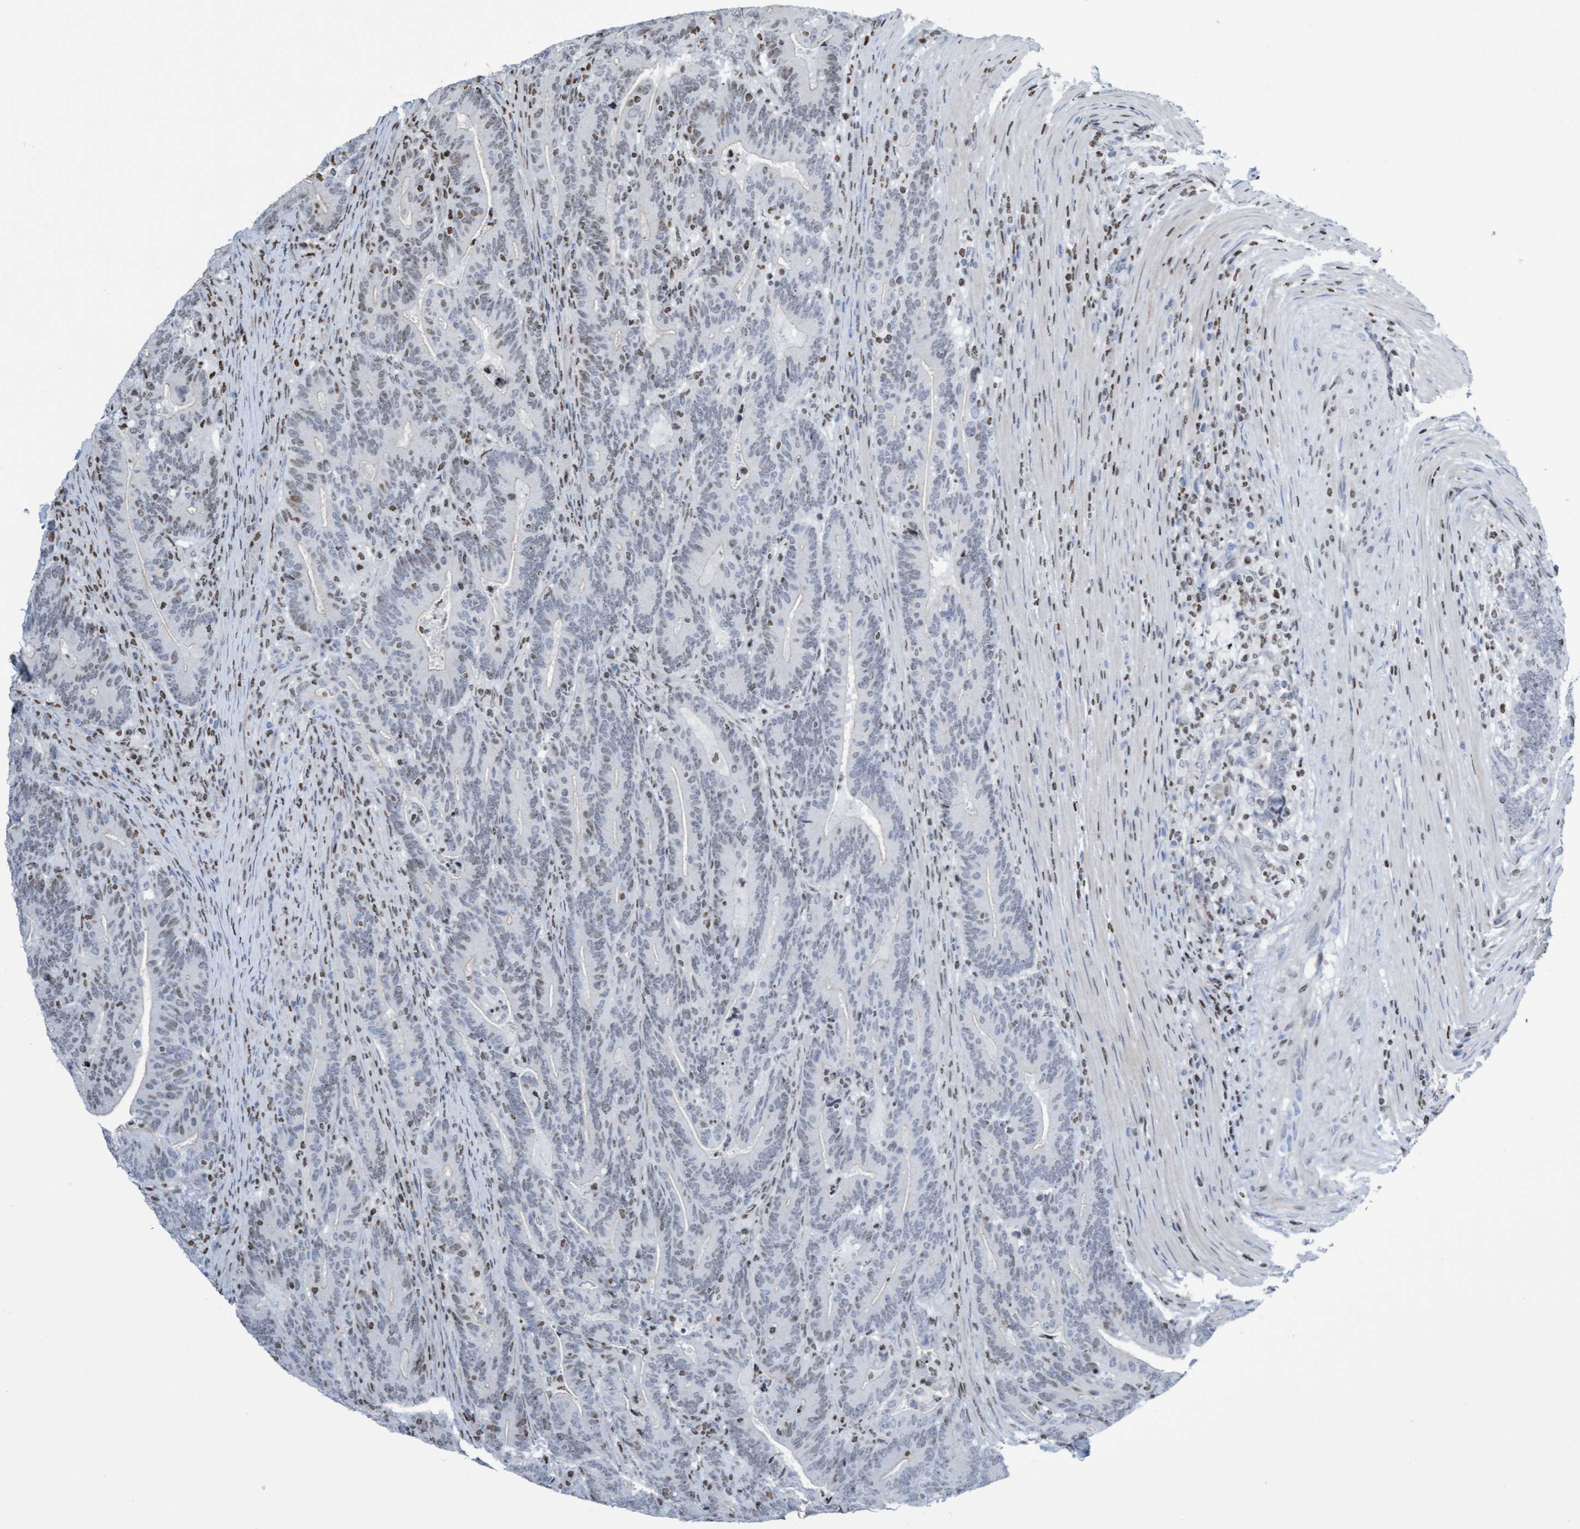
{"staining": {"intensity": "moderate", "quantity": "<25%", "location": "nuclear"}, "tissue": "colorectal cancer", "cell_type": "Tumor cells", "image_type": "cancer", "snomed": [{"axis": "morphology", "description": "Adenocarcinoma, NOS"}, {"axis": "topography", "description": "Colon"}], "caption": "There is low levels of moderate nuclear expression in tumor cells of colorectal adenocarcinoma, as demonstrated by immunohistochemical staining (brown color).", "gene": "CBX2", "patient": {"sex": "female", "age": 66}}